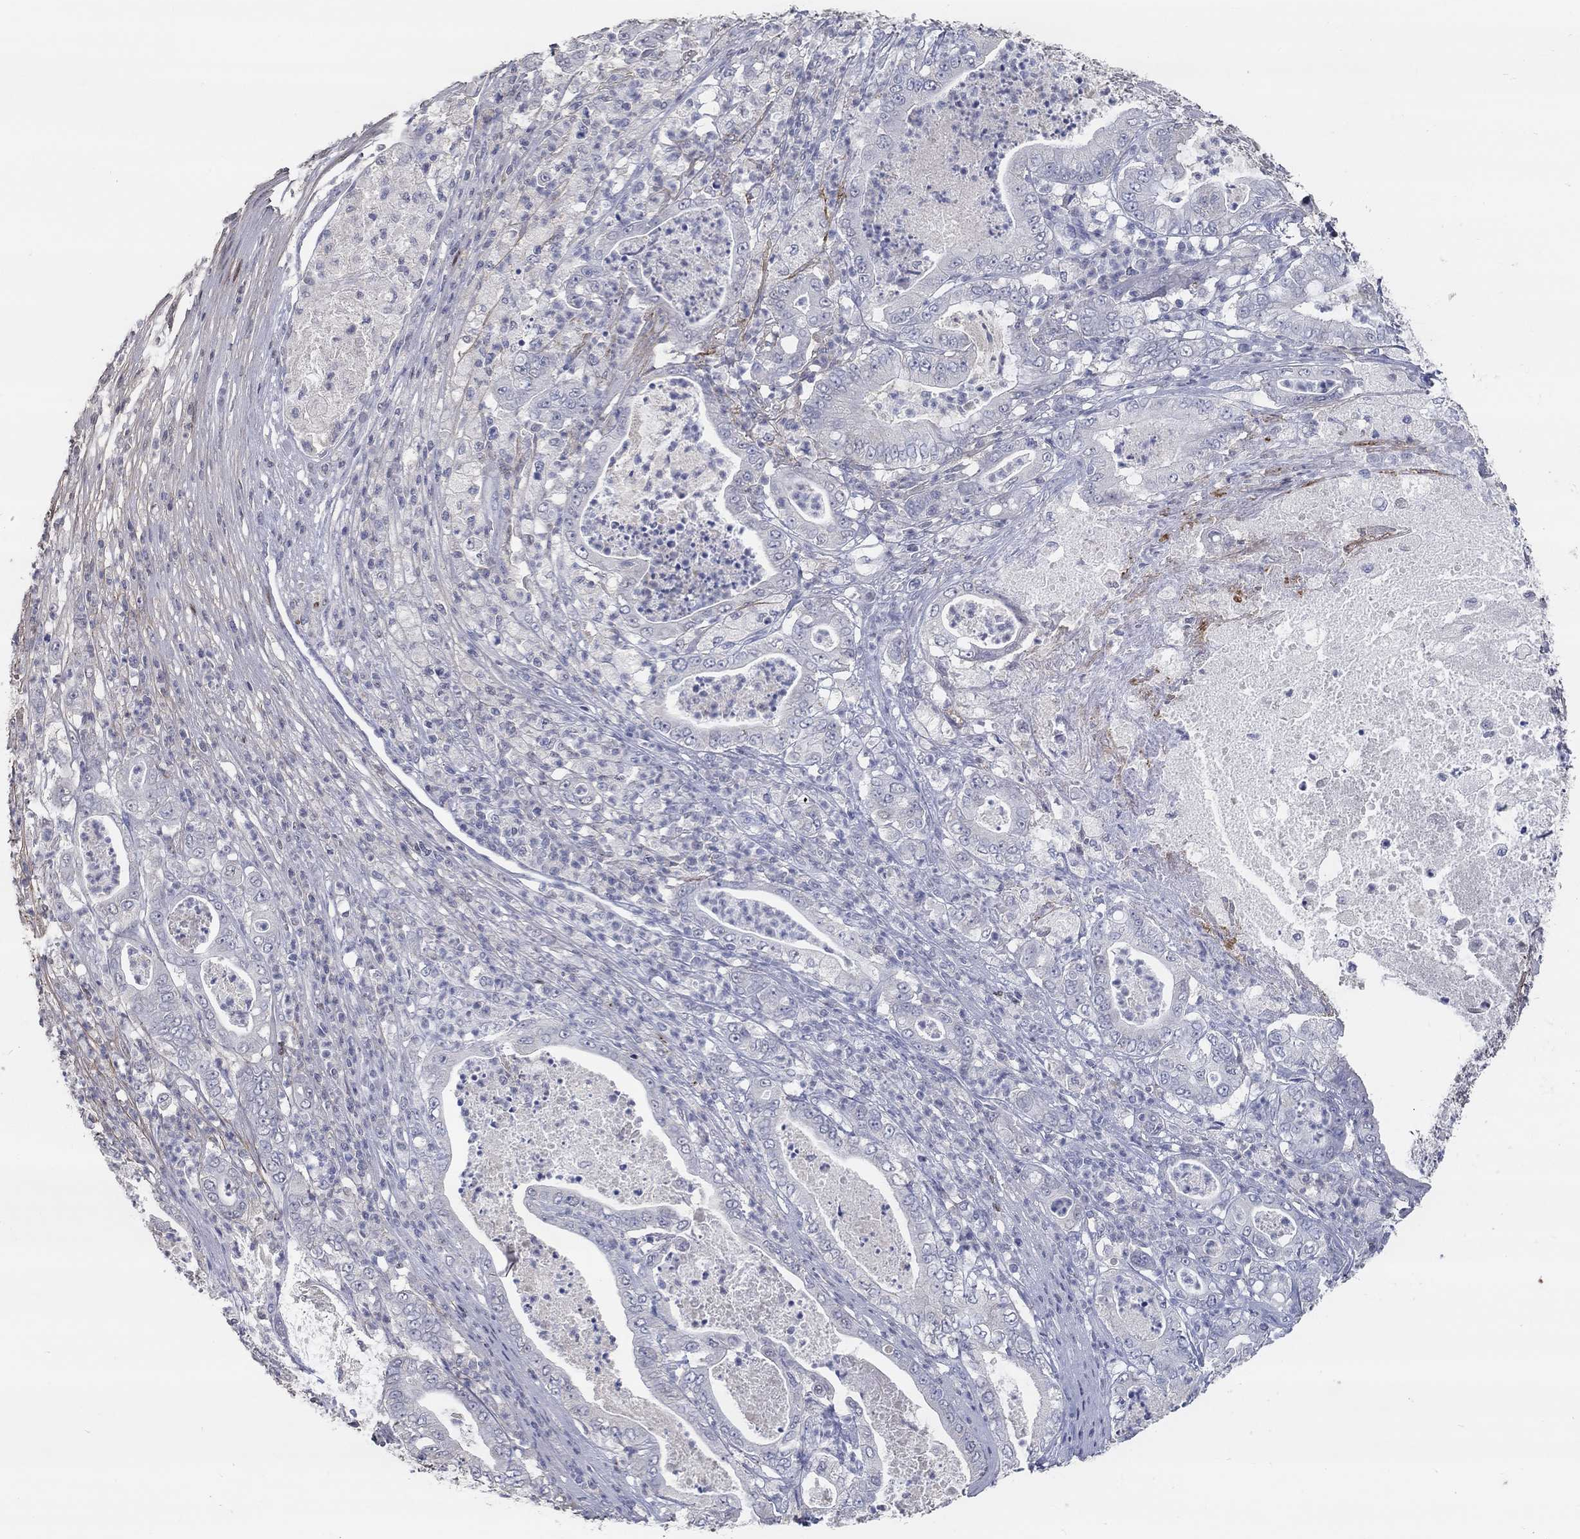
{"staining": {"intensity": "negative", "quantity": "none", "location": "none"}, "tissue": "pancreatic cancer", "cell_type": "Tumor cells", "image_type": "cancer", "snomed": [{"axis": "morphology", "description": "Adenocarcinoma, NOS"}, {"axis": "topography", "description": "Pancreas"}], "caption": "This is an IHC histopathology image of pancreatic adenocarcinoma. There is no expression in tumor cells.", "gene": "FGF2", "patient": {"sex": "male", "age": 71}}